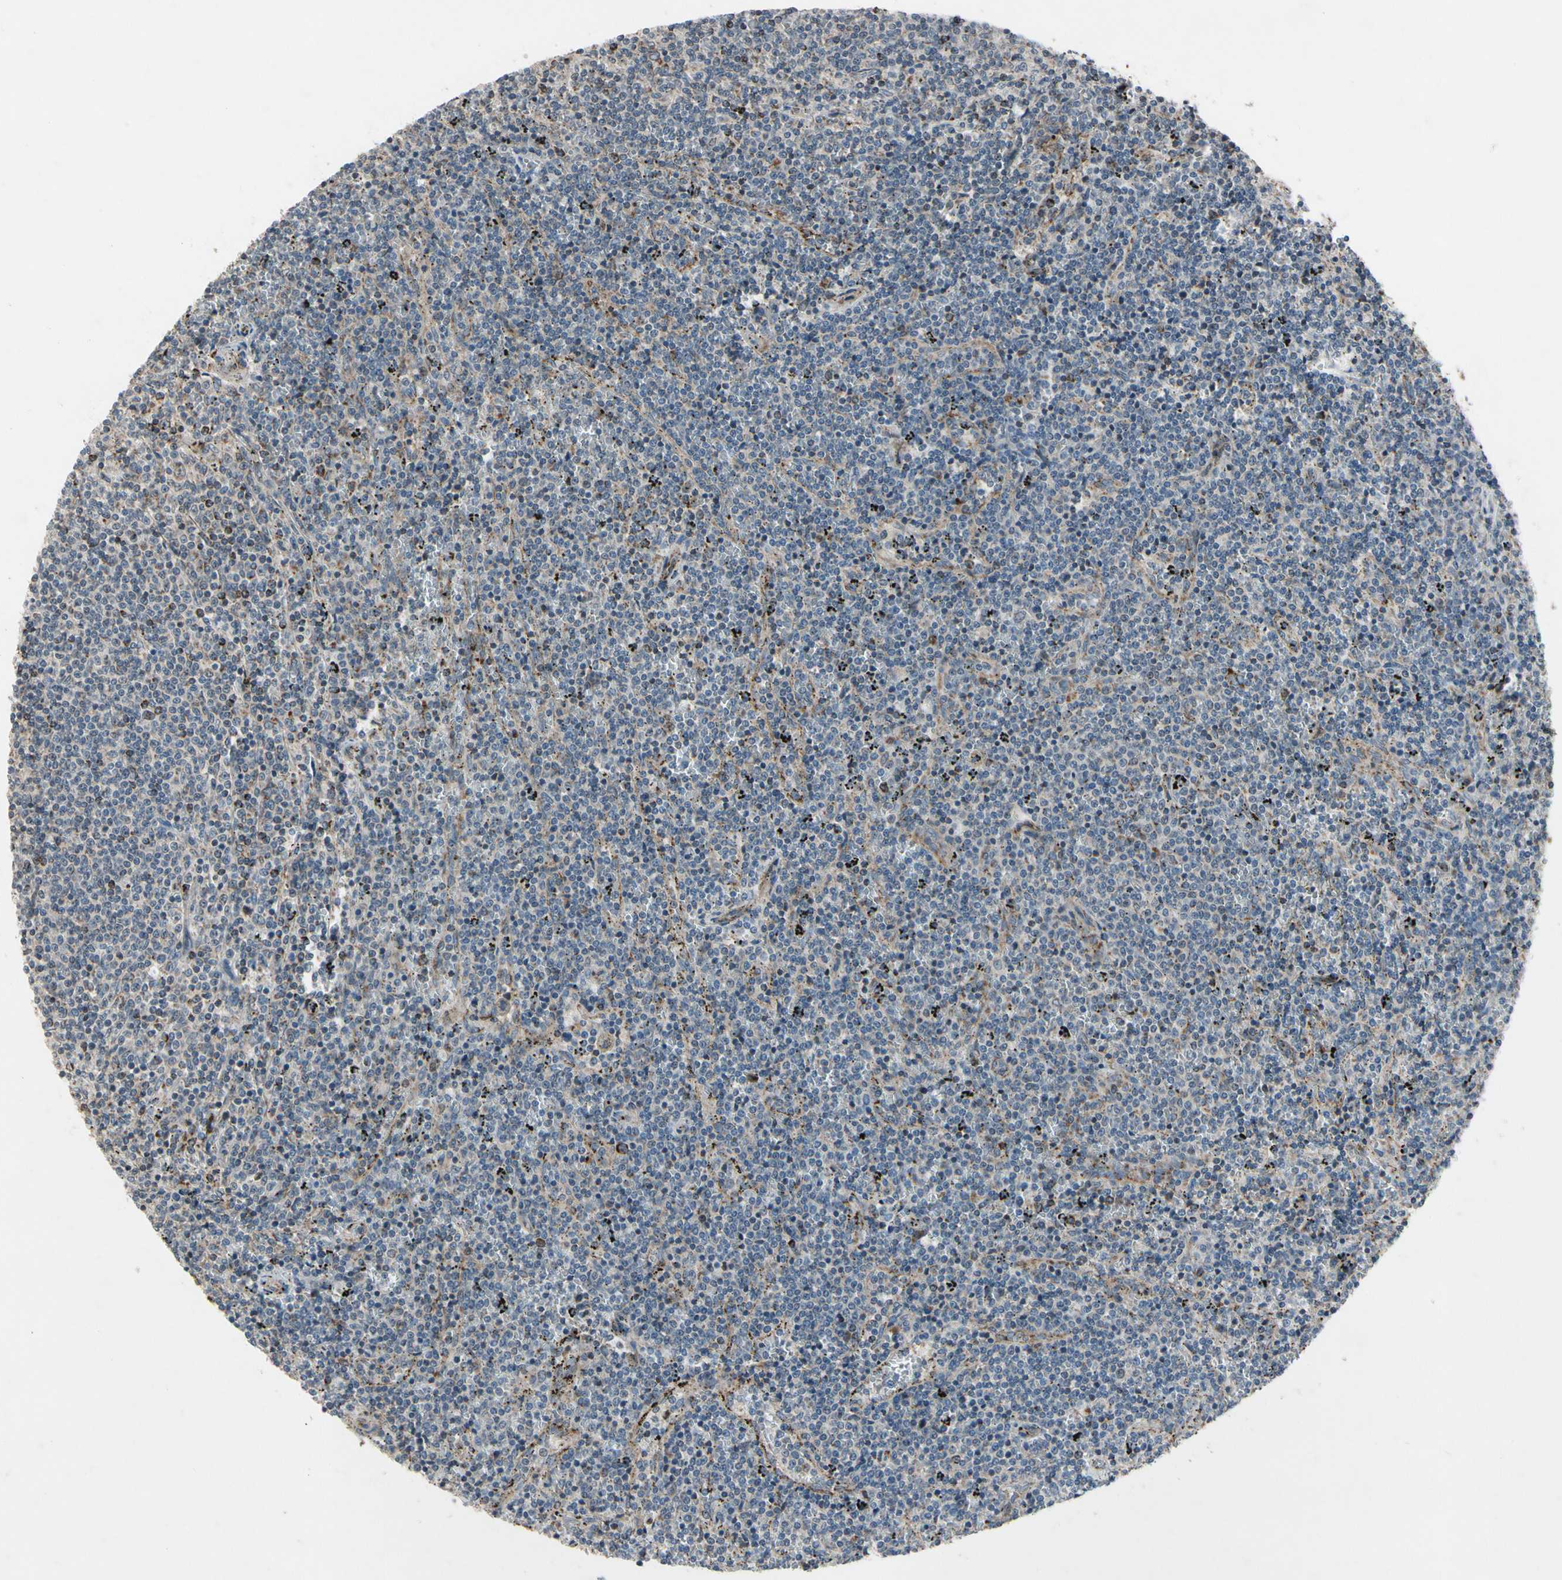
{"staining": {"intensity": "weak", "quantity": ">75%", "location": "cytoplasmic/membranous"}, "tissue": "lymphoma", "cell_type": "Tumor cells", "image_type": "cancer", "snomed": [{"axis": "morphology", "description": "Malignant lymphoma, non-Hodgkin's type, Low grade"}, {"axis": "topography", "description": "Spleen"}], "caption": "Lymphoma tissue demonstrates weak cytoplasmic/membranous staining in approximately >75% of tumor cells", "gene": "CPT1A", "patient": {"sex": "female", "age": 50}}